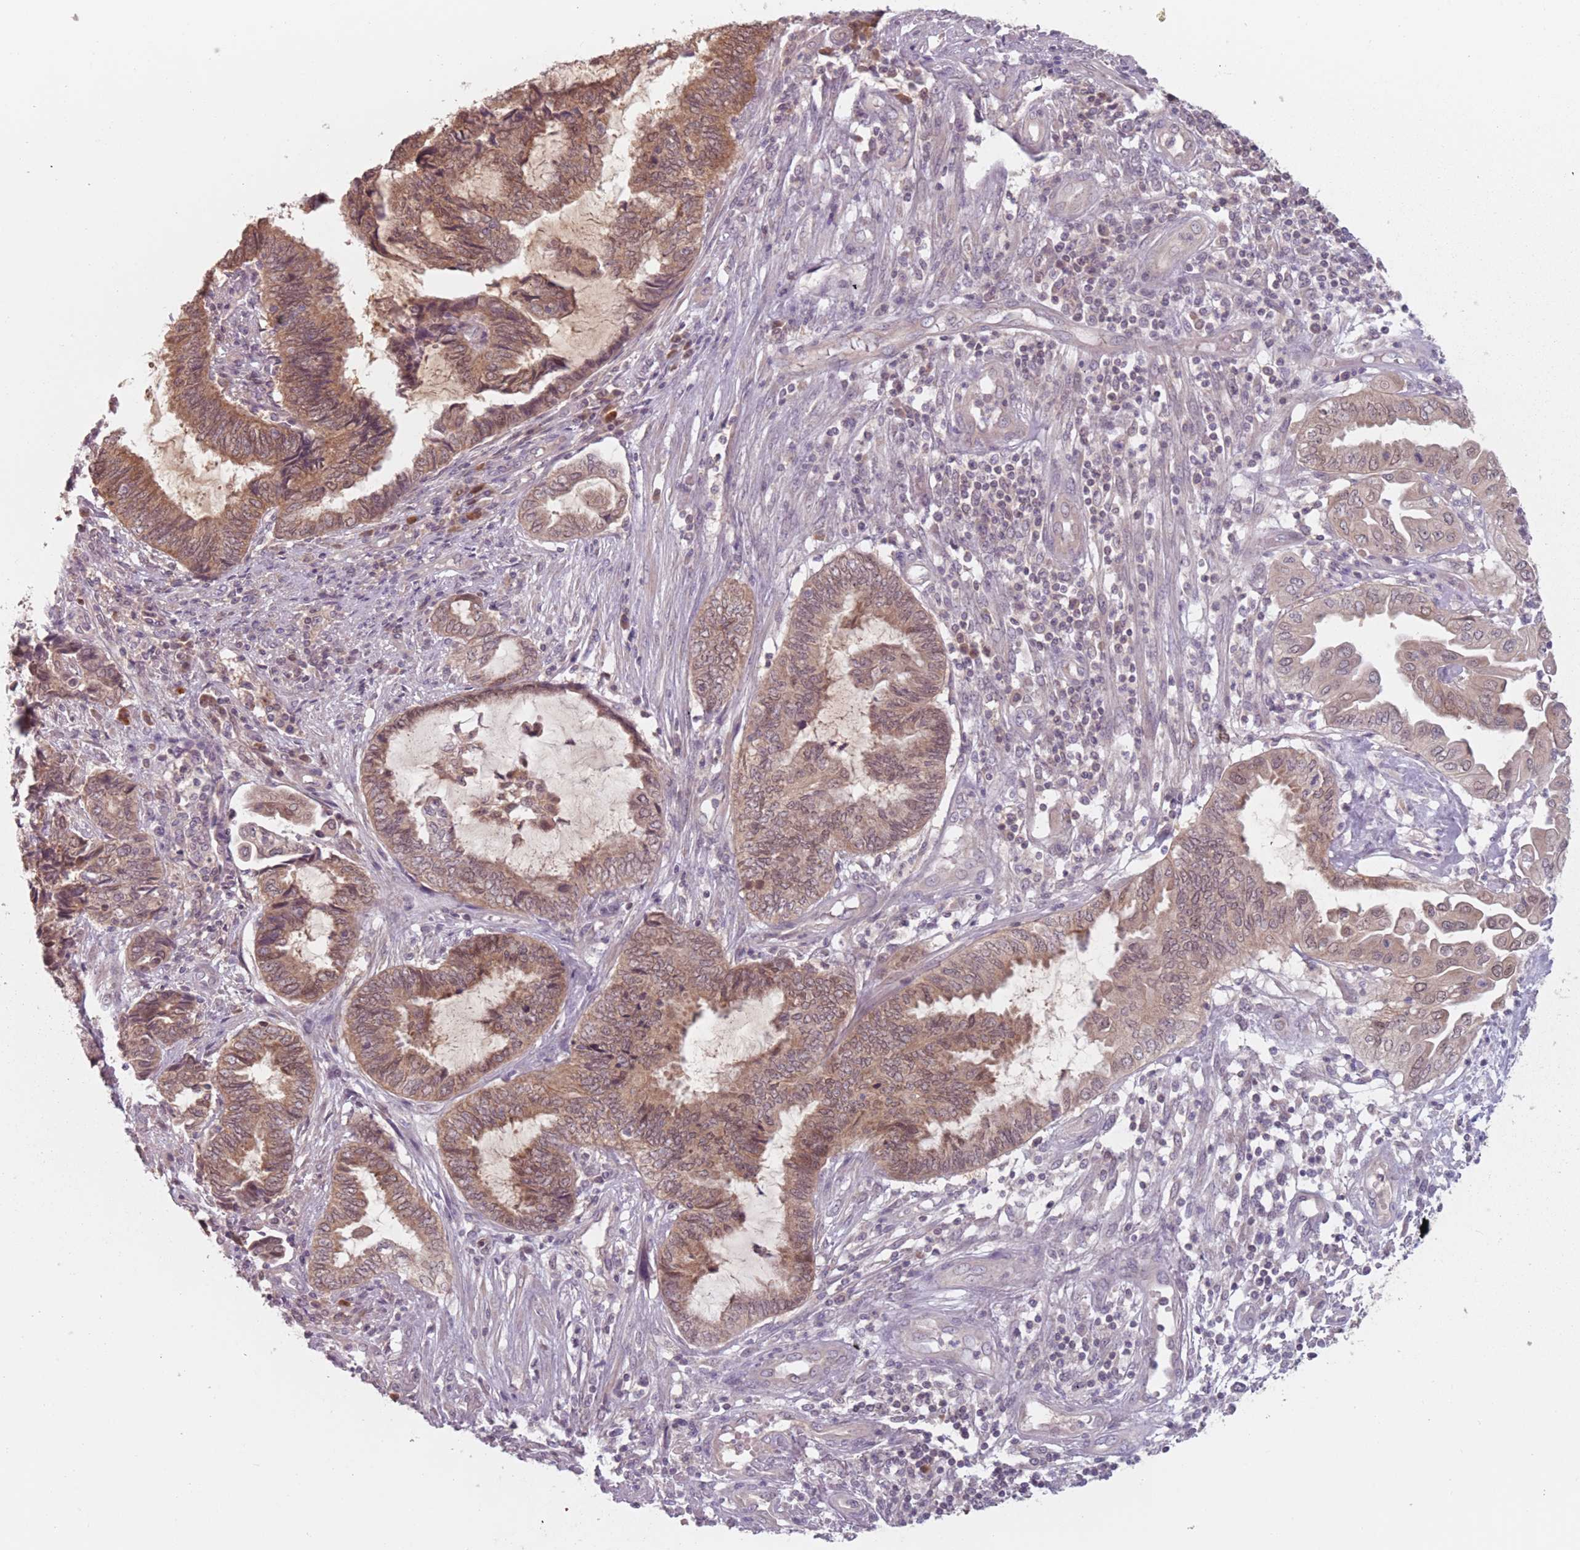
{"staining": {"intensity": "moderate", "quantity": ">75%", "location": "cytoplasmic/membranous,nuclear"}, "tissue": "endometrial cancer", "cell_type": "Tumor cells", "image_type": "cancer", "snomed": [{"axis": "morphology", "description": "Adenocarcinoma, NOS"}, {"axis": "topography", "description": "Uterus"}, {"axis": "topography", "description": "Endometrium"}], "caption": "Endometrial cancer tissue shows moderate cytoplasmic/membranous and nuclear expression in approximately >75% of tumor cells, visualized by immunohistochemistry.", "gene": "NAXE", "patient": {"sex": "female", "age": 70}}